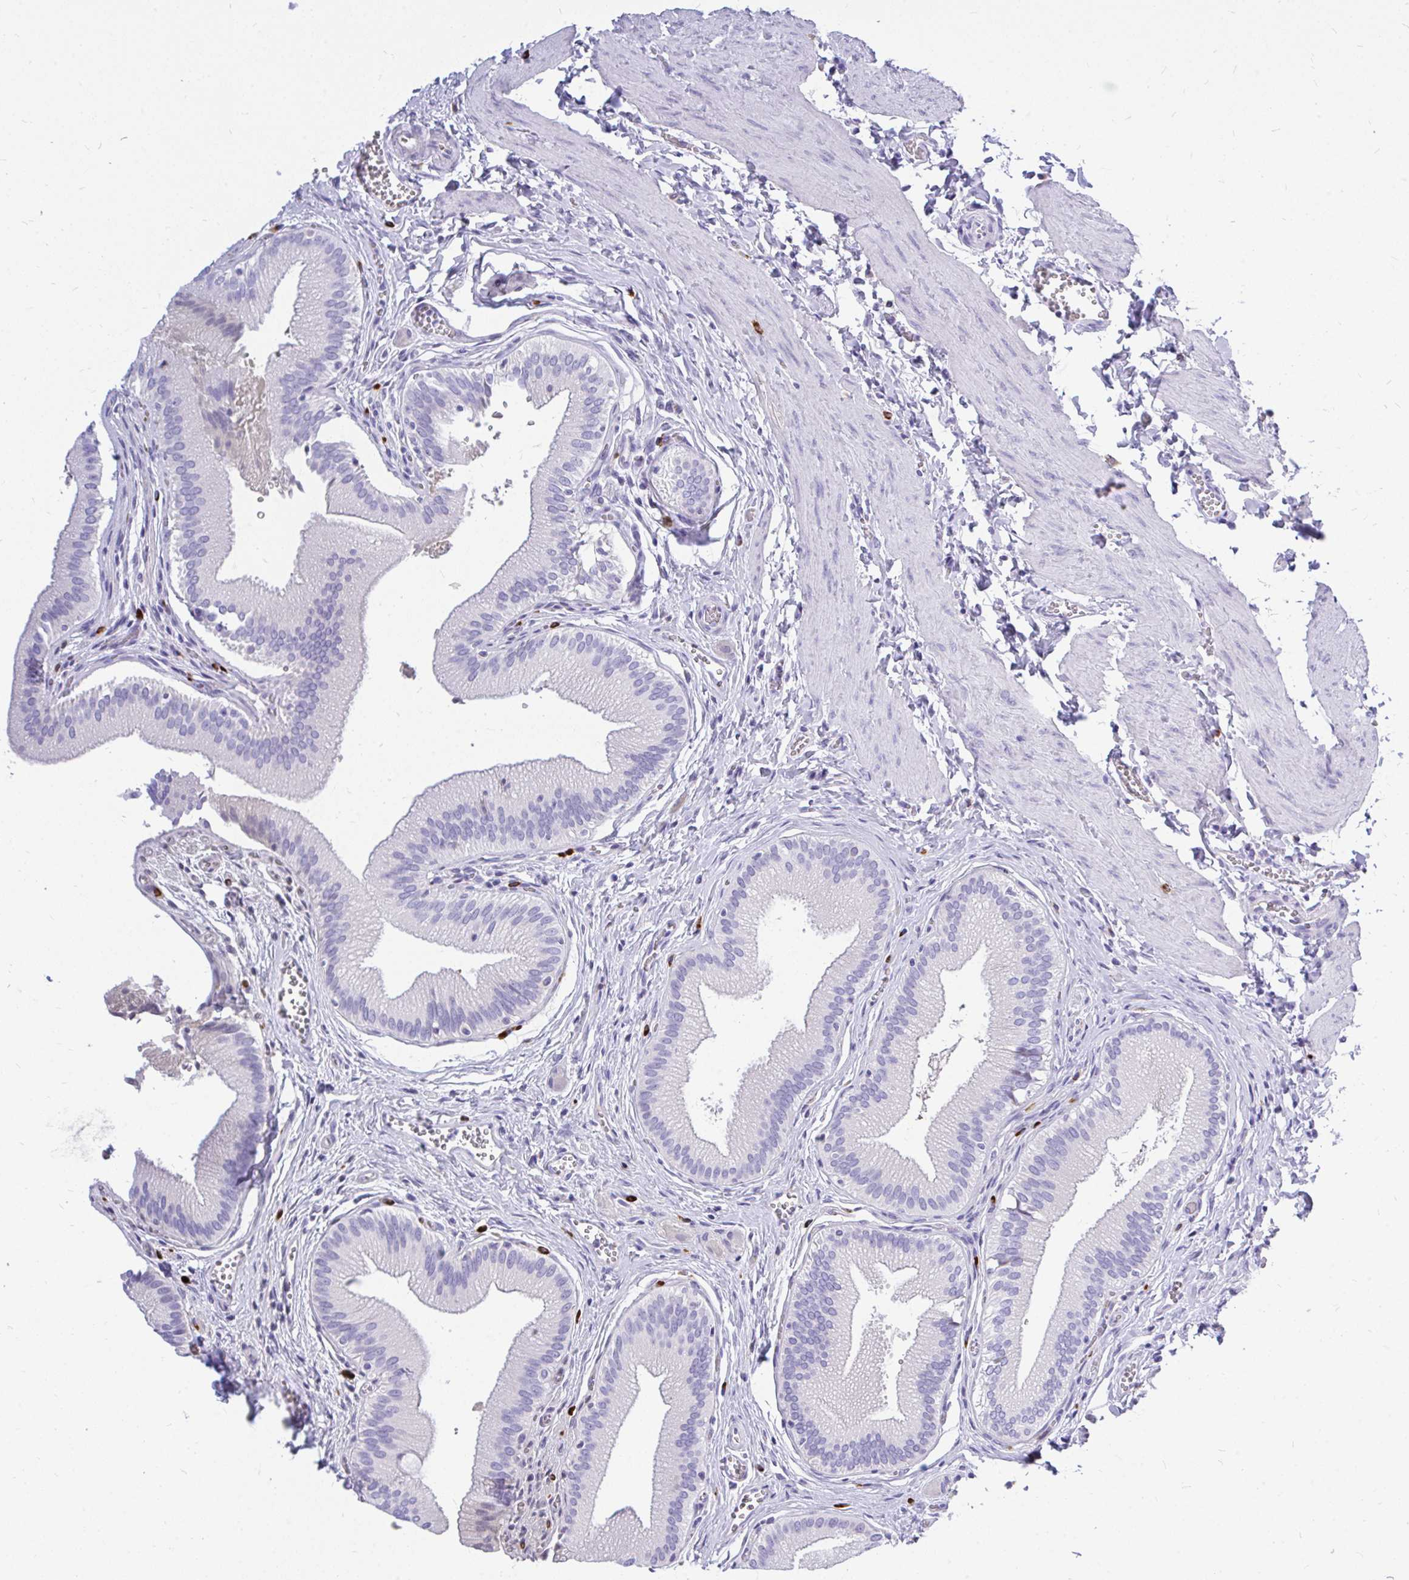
{"staining": {"intensity": "negative", "quantity": "none", "location": "none"}, "tissue": "gallbladder", "cell_type": "Glandular cells", "image_type": "normal", "snomed": [{"axis": "morphology", "description": "Normal tissue, NOS"}, {"axis": "topography", "description": "Gallbladder"}], "caption": "This is an immunohistochemistry image of unremarkable human gallbladder. There is no positivity in glandular cells.", "gene": "MAP1LC3A", "patient": {"sex": "male", "age": 17}}